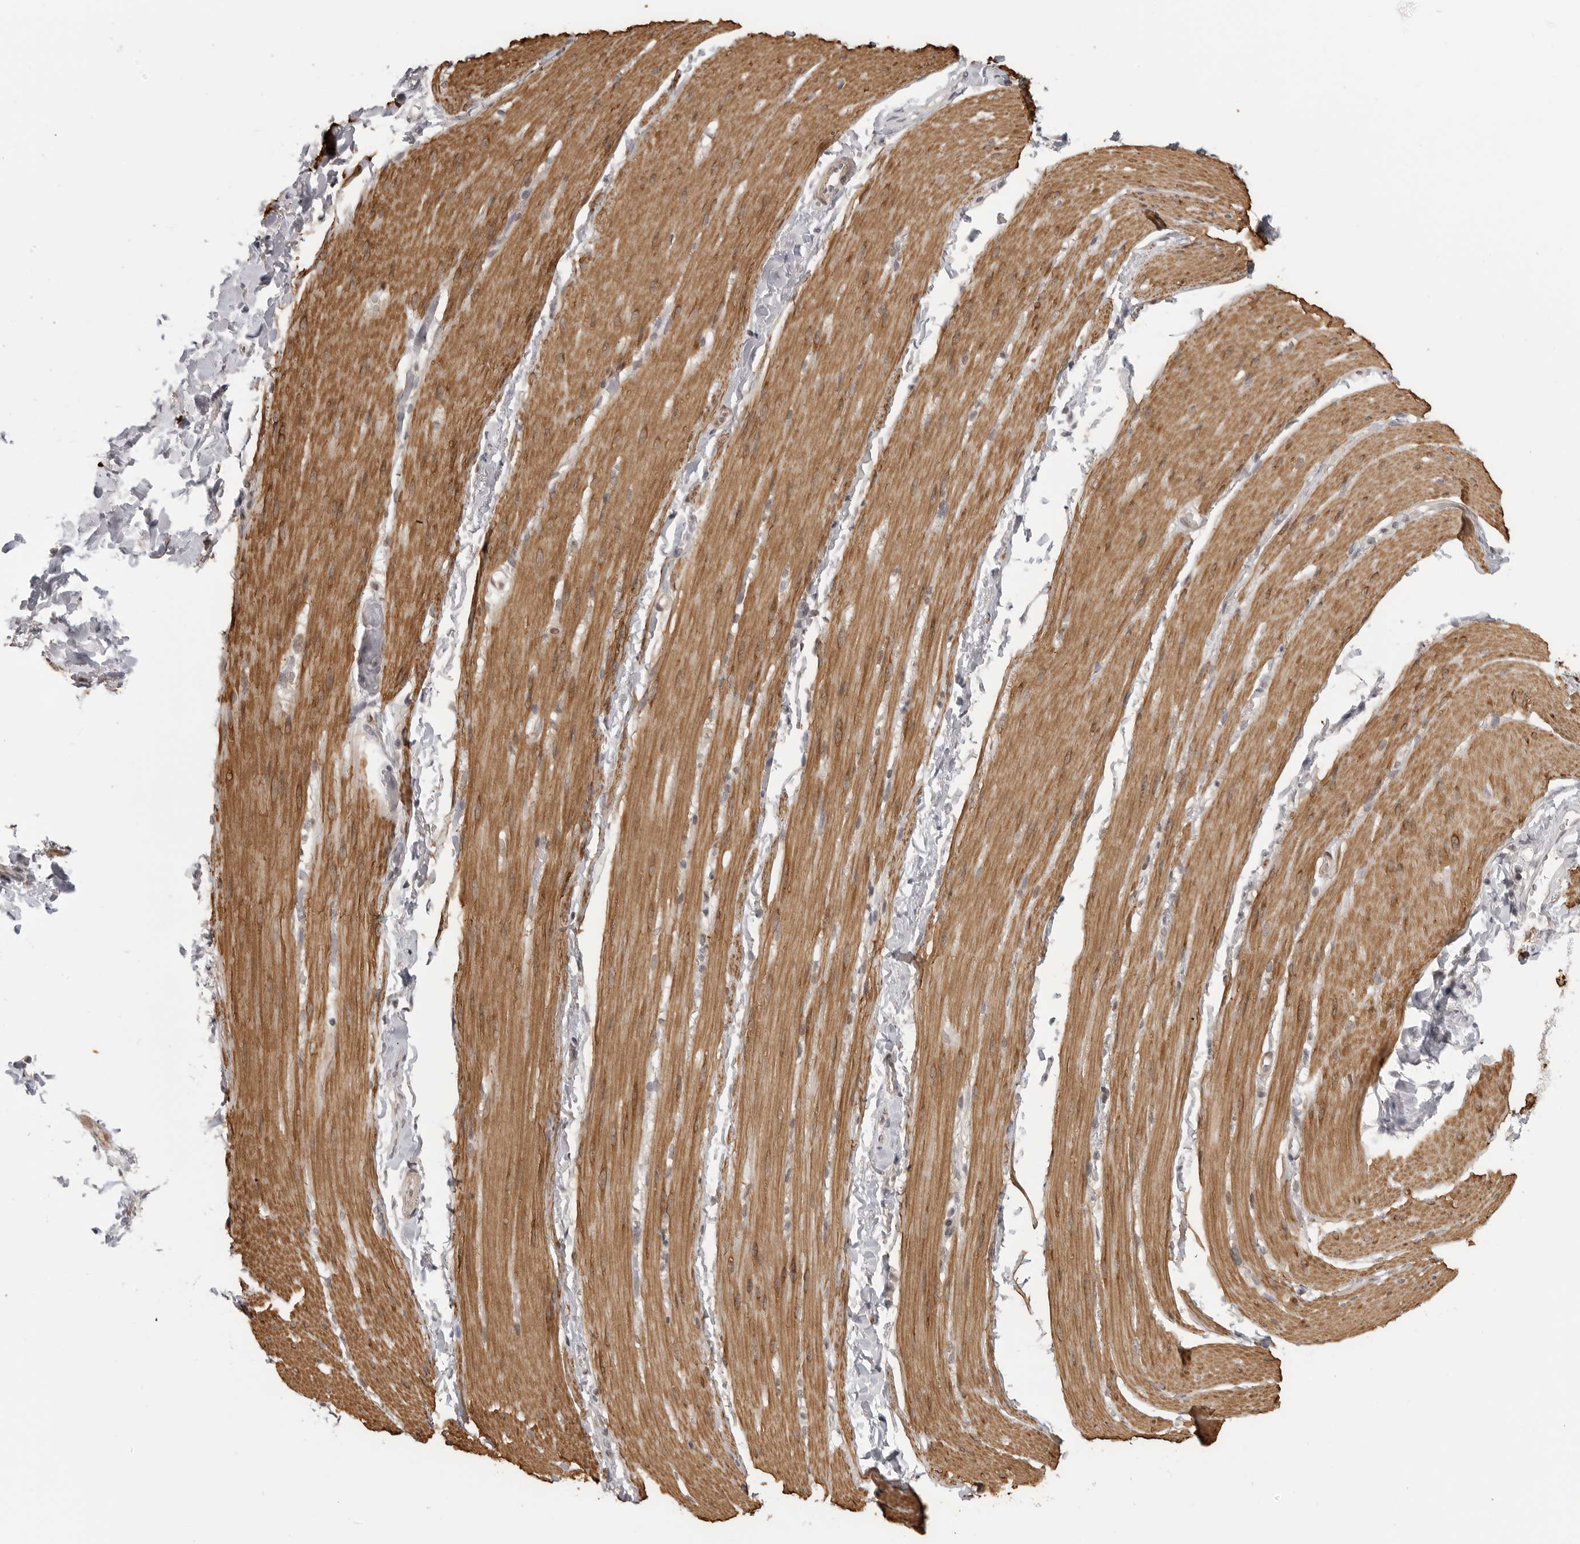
{"staining": {"intensity": "moderate", "quantity": ">75%", "location": "cytoplasmic/membranous"}, "tissue": "smooth muscle", "cell_type": "Smooth muscle cells", "image_type": "normal", "snomed": [{"axis": "morphology", "description": "Normal tissue, NOS"}, {"axis": "topography", "description": "Smooth muscle"}, {"axis": "topography", "description": "Small intestine"}], "caption": "This is an image of immunohistochemistry staining of unremarkable smooth muscle, which shows moderate expression in the cytoplasmic/membranous of smooth muscle cells.", "gene": "MAP7D1", "patient": {"sex": "female", "age": 84}}